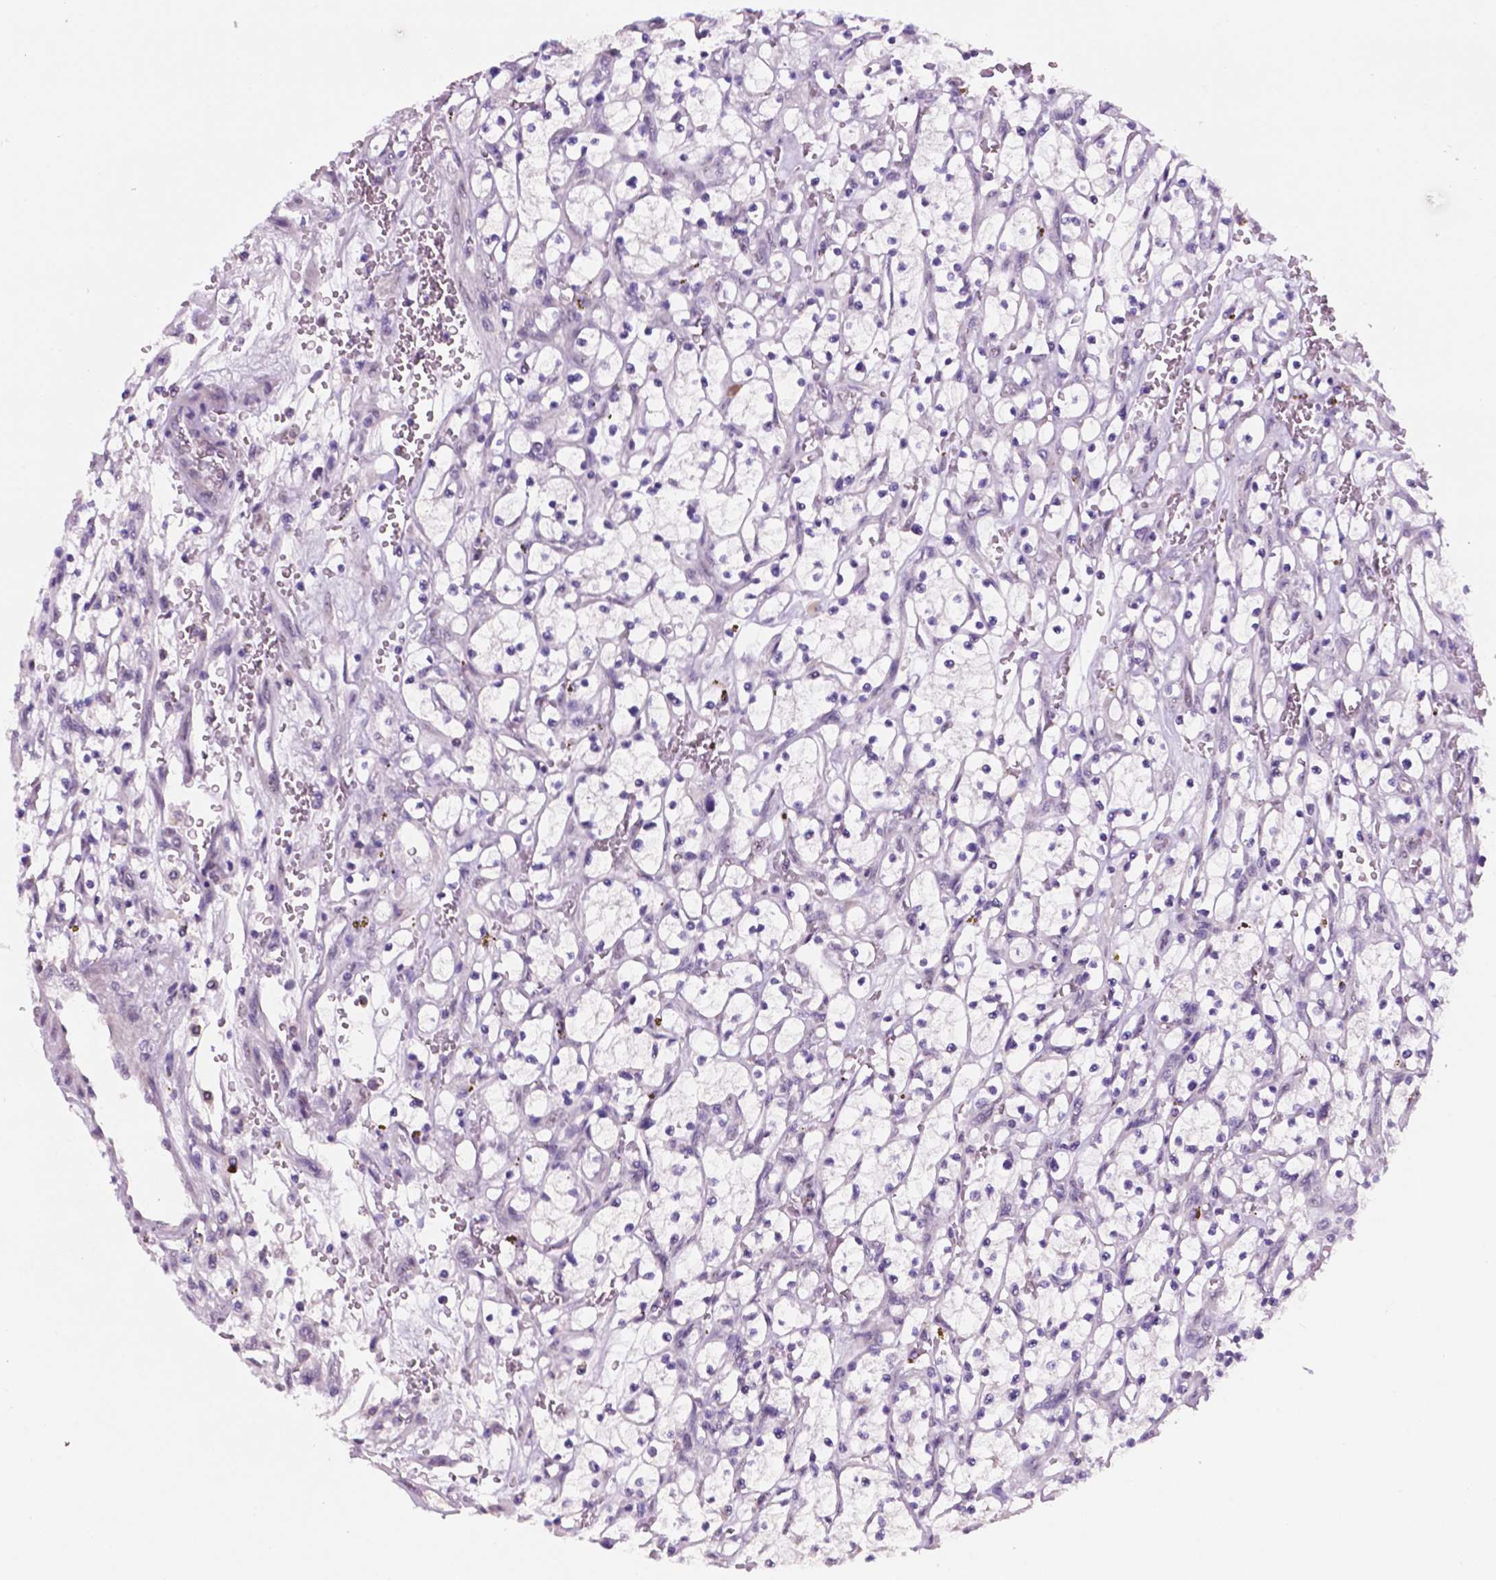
{"staining": {"intensity": "negative", "quantity": "none", "location": "none"}, "tissue": "renal cancer", "cell_type": "Tumor cells", "image_type": "cancer", "snomed": [{"axis": "morphology", "description": "Adenocarcinoma, NOS"}, {"axis": "topography", "description": "Kidney"}], "caption": "Renal cancer (adenocarcinoma) stained for a protein using IHC reveals no positivity tumor cells.", "gene": "C18orf21", "patient": {"sex": "female", "age": 64}}